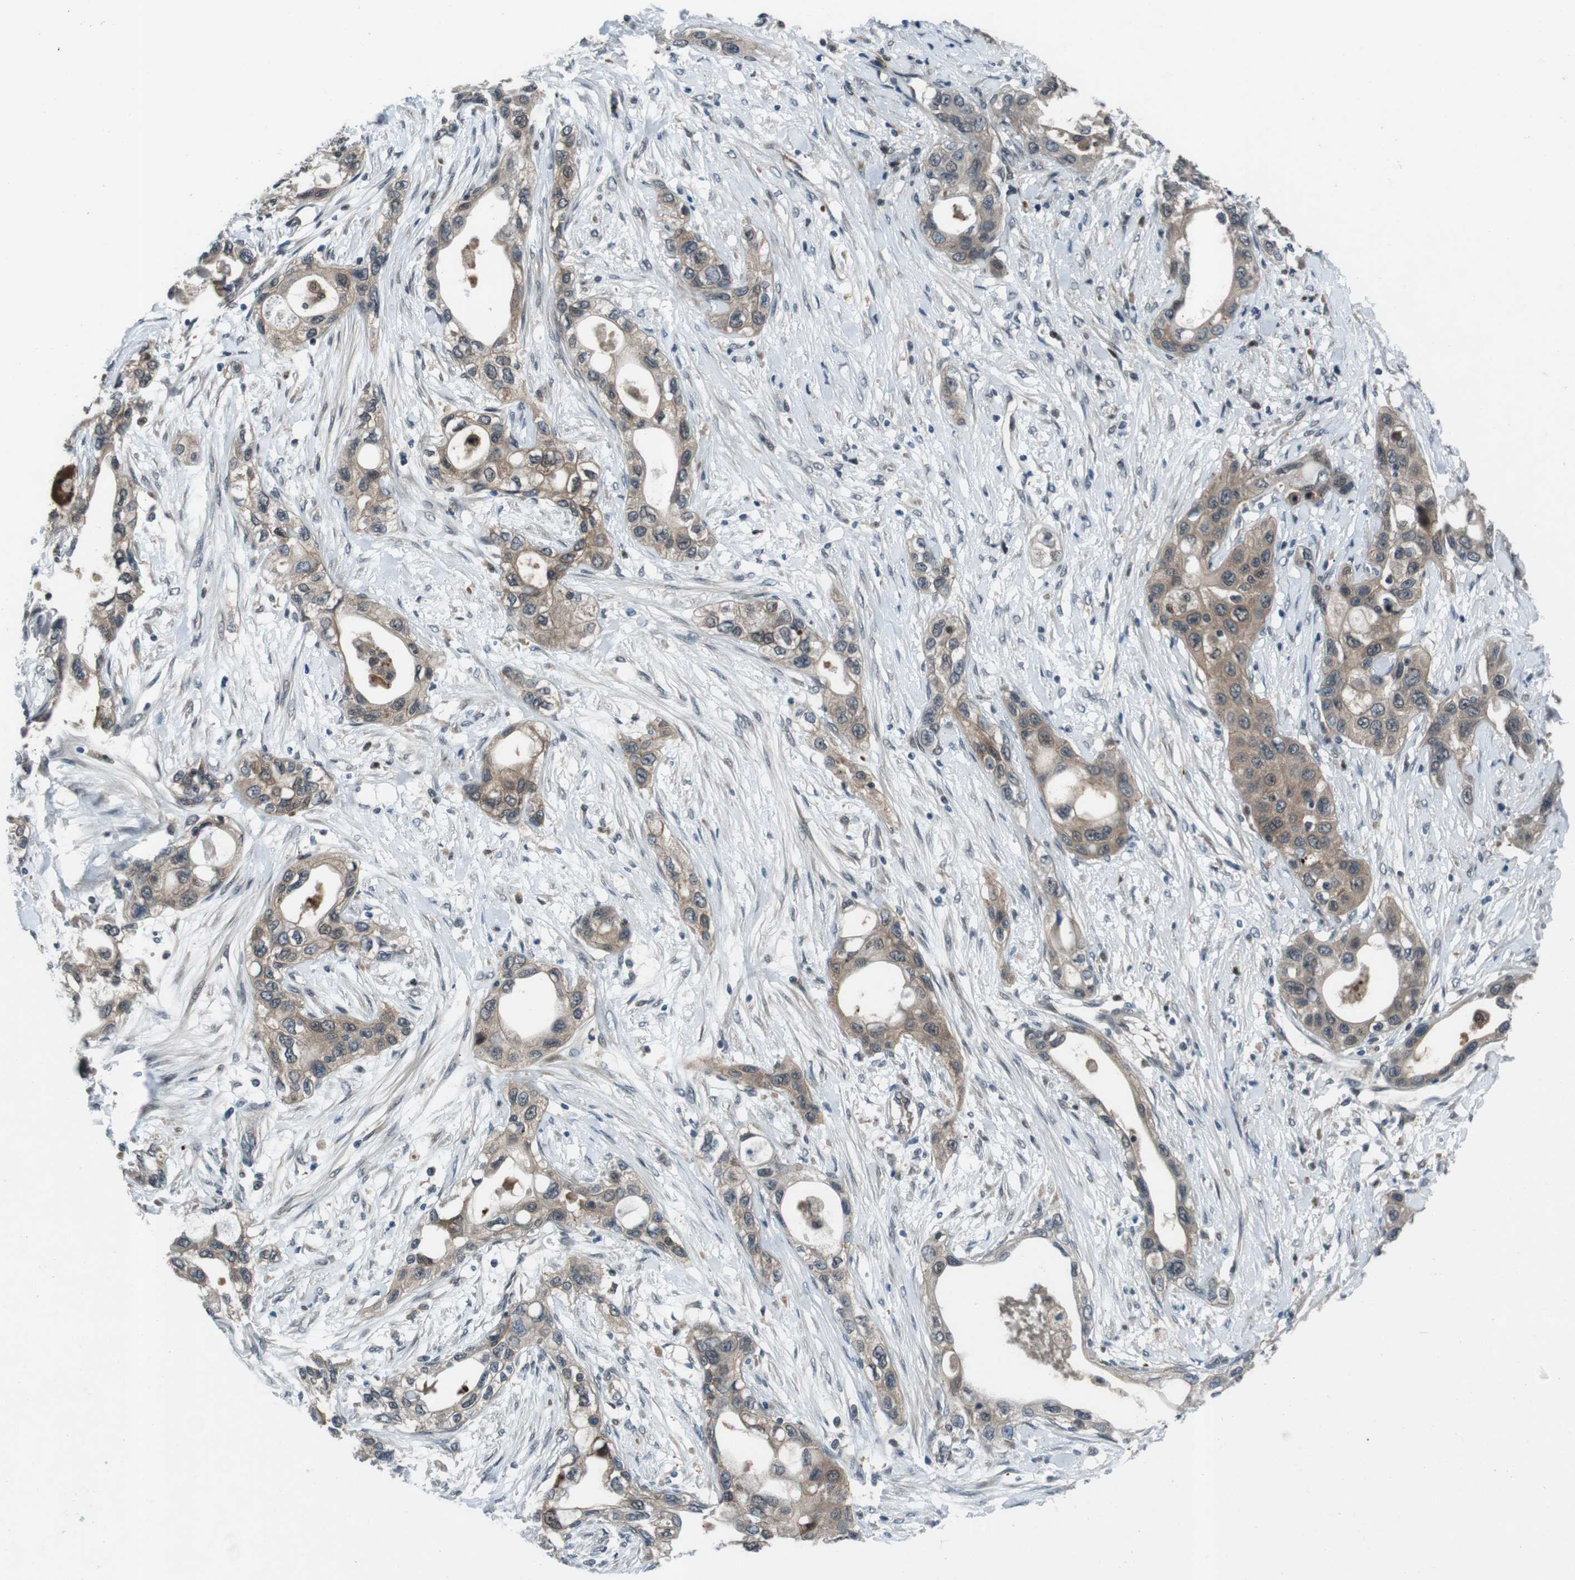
{"staining": {"intensity": "moderate", "quantity": ">75%", "location": "cytoplasmic/membranous"}, "tissue": "pancreatic cancer", "cell_type": "Tumor cells", "image_type": "cancer", "snomed": [{"axis": "morphology", "description": "Adenocarcinoma, NOS"}, {"axis": "topography", "description": "Pancreas"}], "caption": "Pancreatic adenocarcinoma tissue exhibits moderate cytoplasmic/membranous positivity in approximately >75% of tumor cells, visualized by immunohistochemistry.", "gene": "LRP5", "patient": {"sex": "female", "age": 70}}